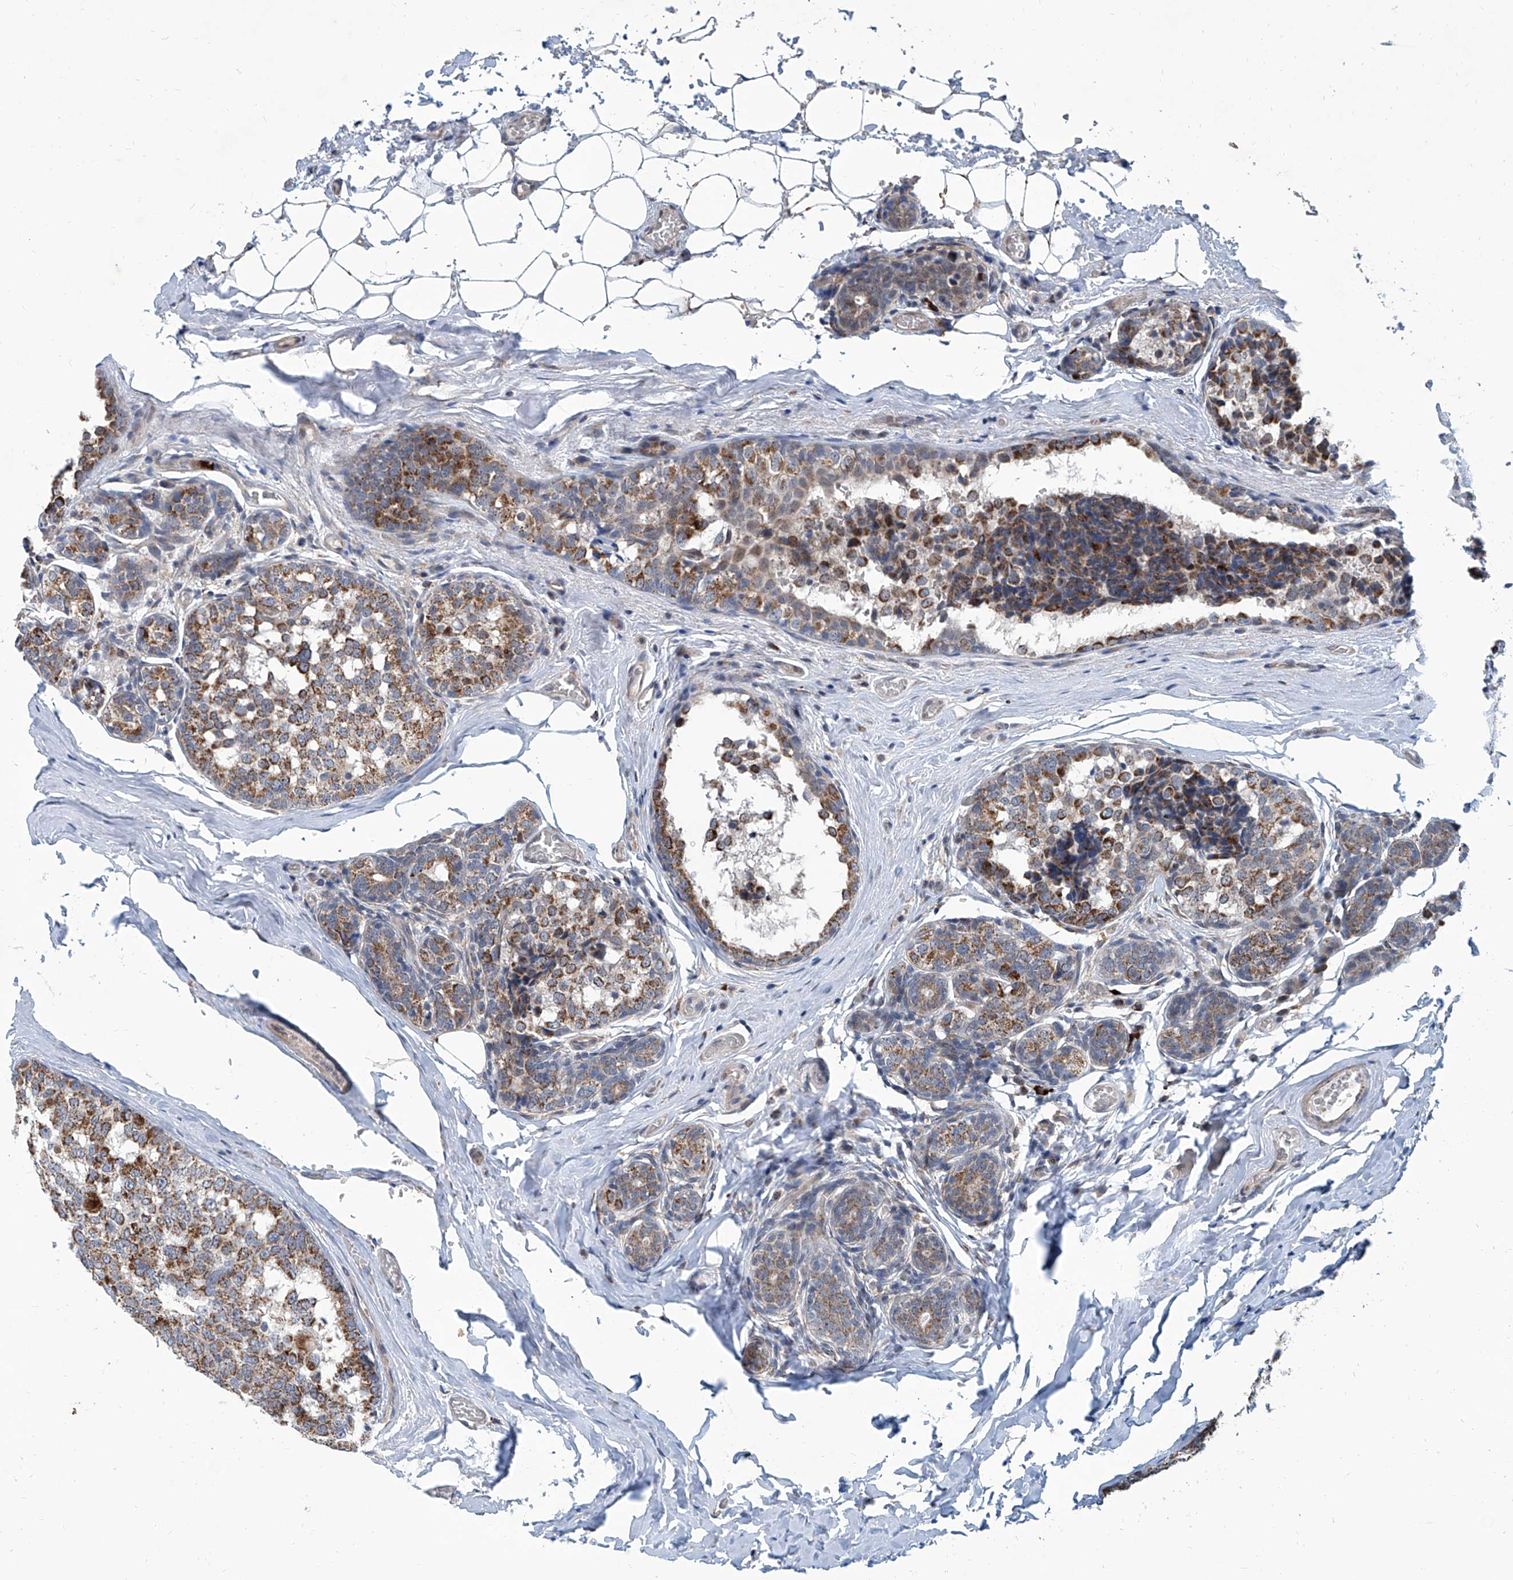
{"staining": {"intensity": "moderate", "quantity": ">75%", "location": "cytoplasmic/membranous"}, "tissue": "breast cancer", "cell_type": "Tumor cells", "image_type": "cancer", "snomed": [{"axis": "morphology", "description": "Normal tissue, NOS"}, {"axis": "morphology", "description": "Duct carcinoma"}, {"axis": "topography", "description": "Breast"}], "caption": "Immunohistochemical staining of breast cancer shows moderate cytoplasmic/membranous protein staining in approximately >75% of tumor cells.", "gene": "USP48", "patient": {"sex": "female", "age": 43}}